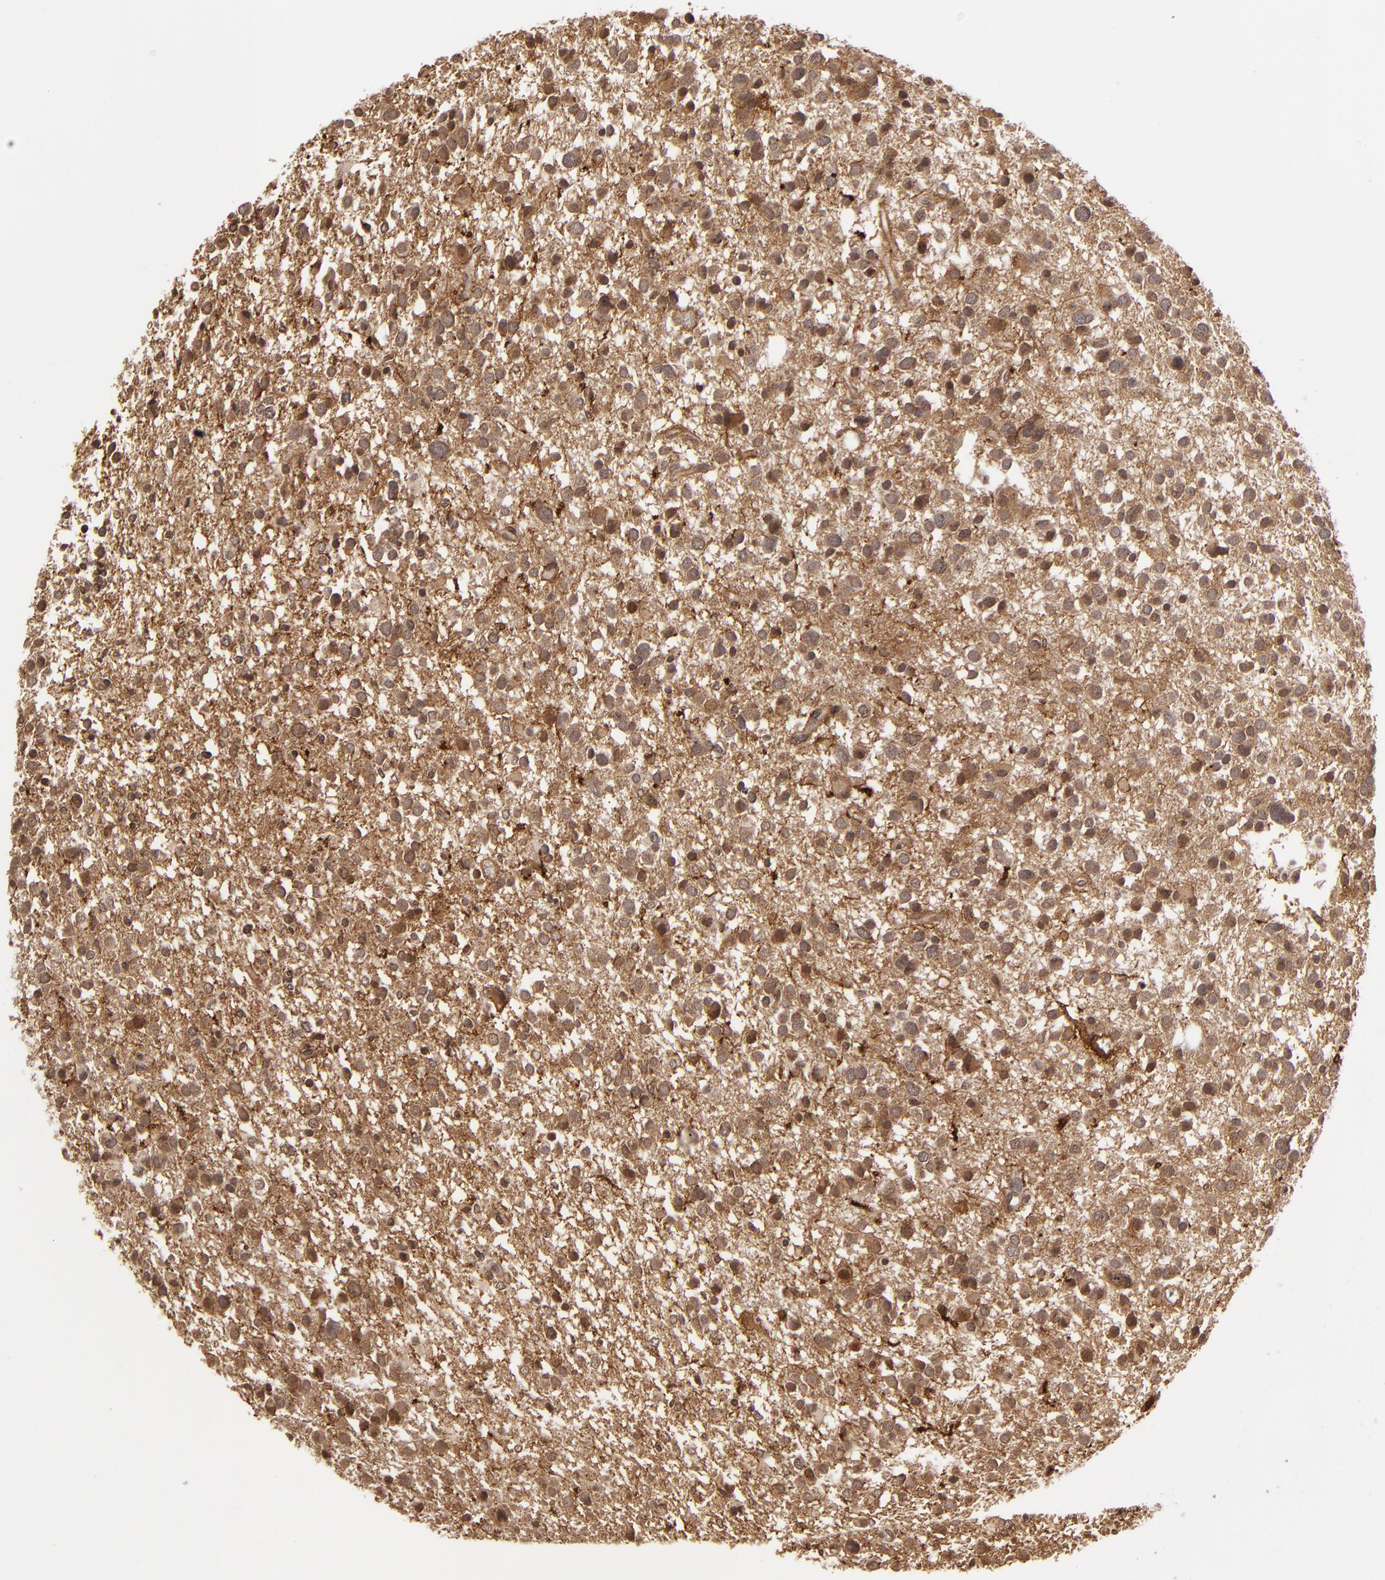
{"staining": {"intensity": "strong", "quantity": ">75%", "location": "cytoplasmic/membranous,nuclear"}, "tissue": "glioma", "cell_type": "Tumor cells", "image_type": "cancer", "snomed": [{"axis": "morphology", "description": "Glioma, malignant, Low grade"}, {"axis": "topography", "description": "Brain"}], "caption": "Immunohistochemical staining of glioma displays high levels of strong cytoplasmic/membranous and nuclear staining in approximately >75% of tumor cells.", "gene": "ZBTB33", "patient": {"sex": "female", "age": 36}}